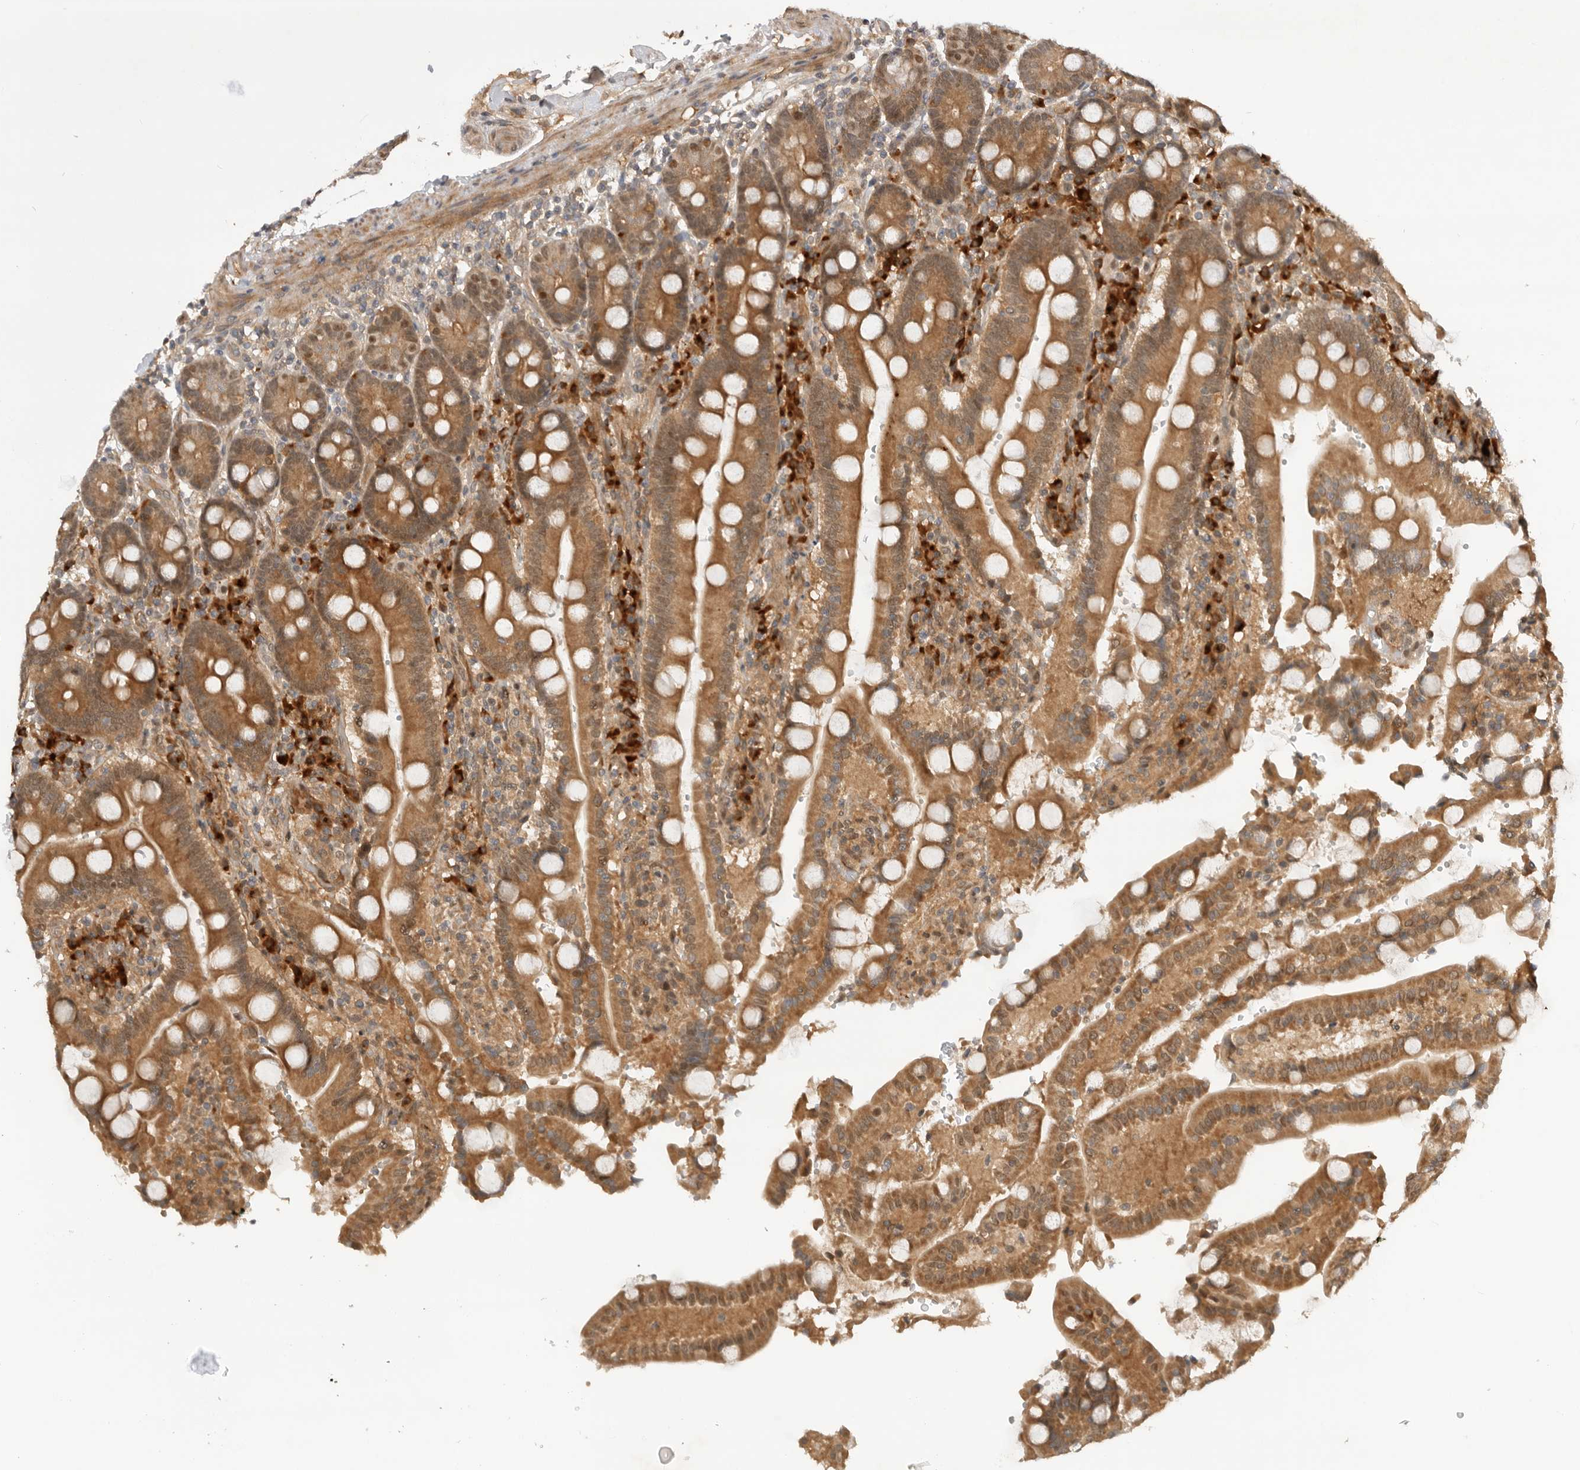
{"staining": {"intensity": "moderate", "quantity": ">75%", "location": "cytoplasmic/membranous"}, "tissue": "duodenum", "cell_type": "Glandular cells", "image_type": "normal", "snomed": [{"axis": "morphology", "description": "Normal tissue, NOS"}, {"axis": "topography", "description": "Small intestine, NOS"}], "caption": "Brown immunohistochemical staining in normal human duodenum shows moderate cytoplasmic/membranous positivity in approximately >75% of glandular cells. The protein of interest is stained brown, and the nuclei are stained in blue (DAB (3,3'-diaminobenzidine) IHC with brightfield microscopy, high magnification).", "gene": "DCAF8", "patient": {"sex": "female", "age": 71}}